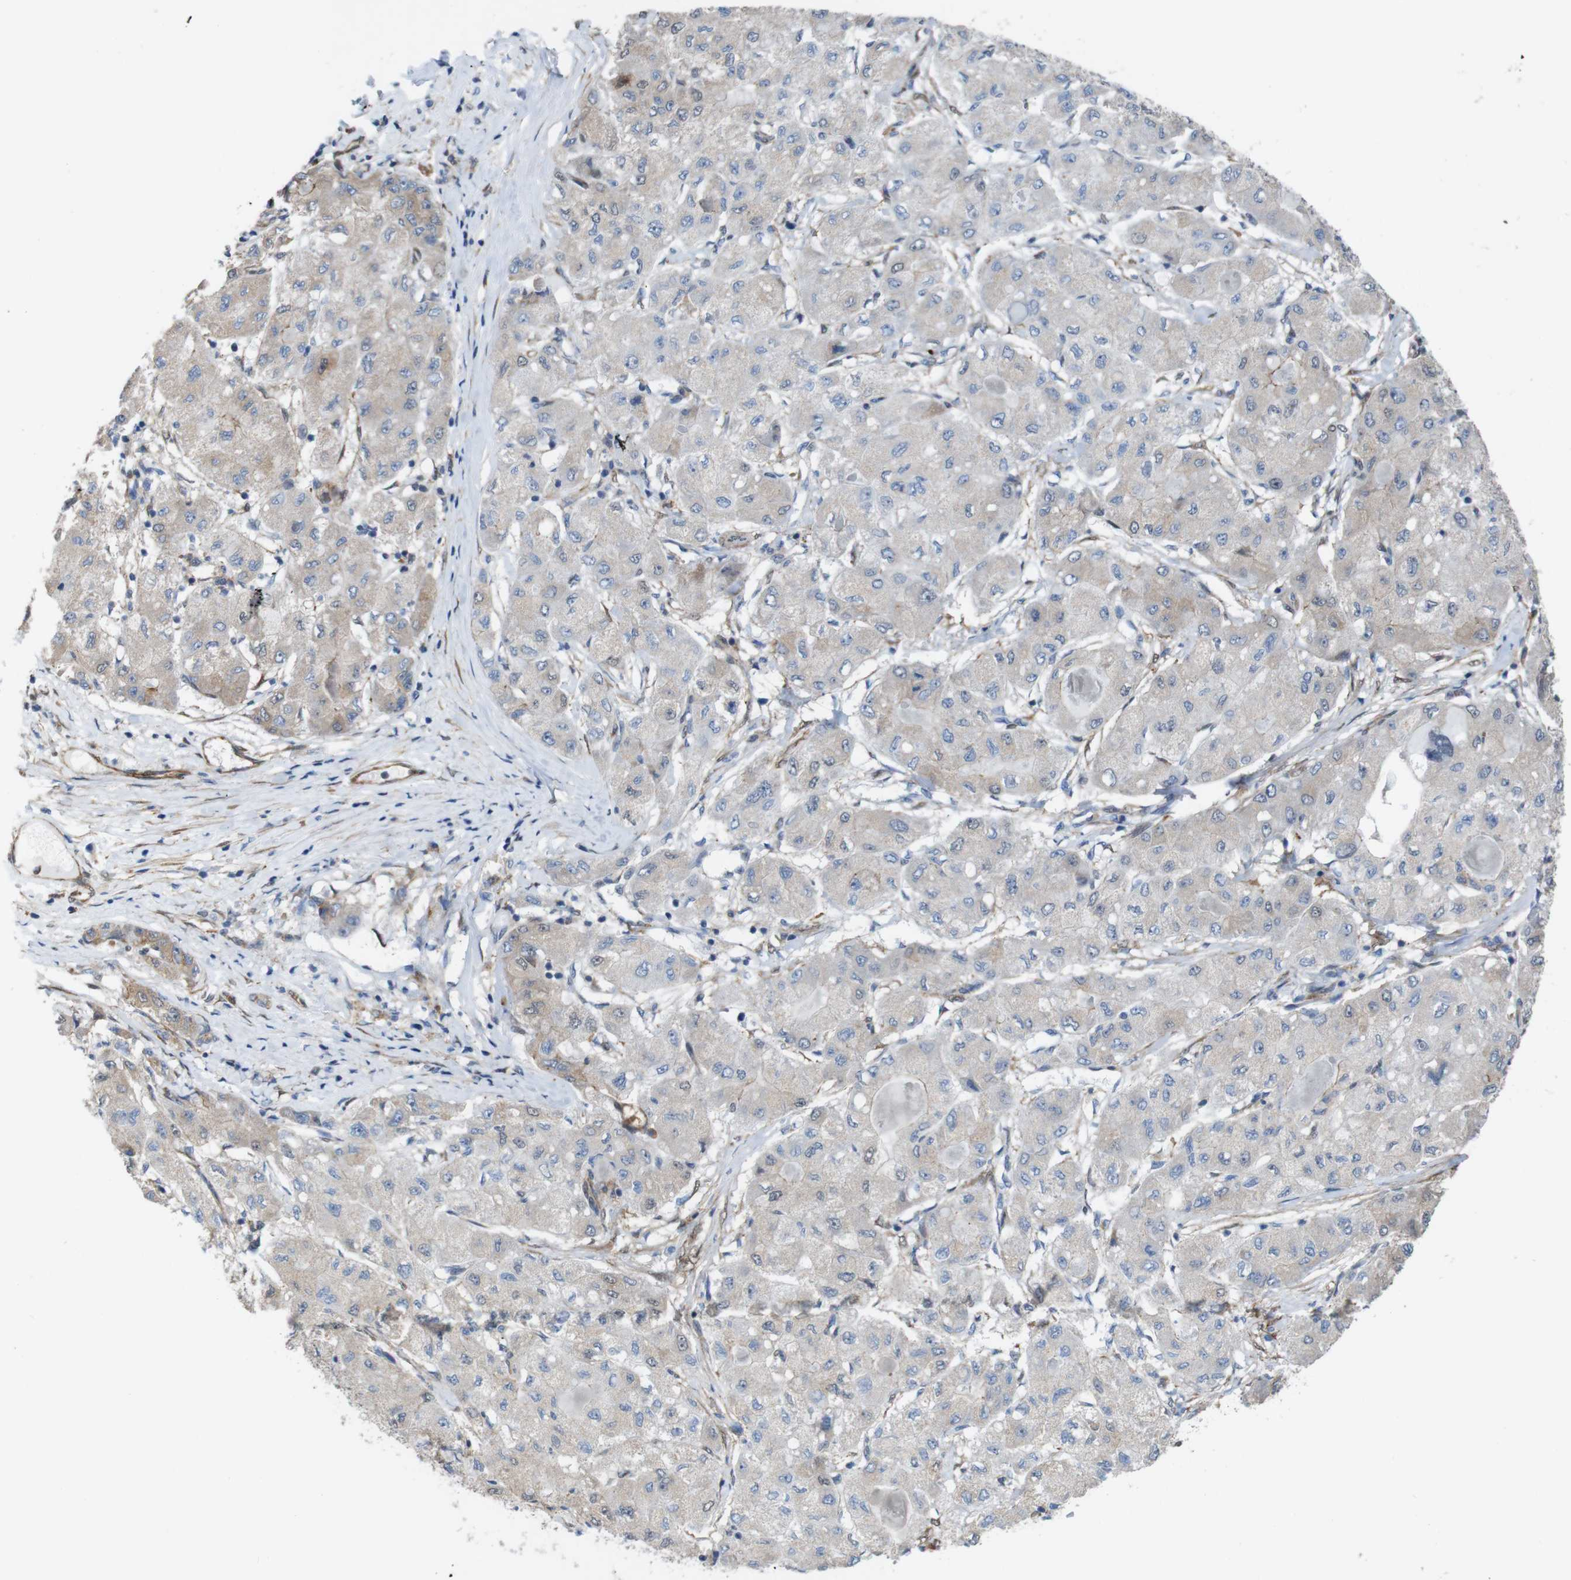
{"staining": {"intensity": "weak", "quantity": "<25%", "location": "cytoplasmic/membranous"}, "tissue": "liver cancer", "cell_type": "Tumor cells", "image_type": "cancer", "snomed": [{"axis": "morphology", "description": "Carcinoma, Hepatocellular, NOS"}, {"axis": "topography", "description": "Liver"}], "caption": "A photomicrograph of hepatocellular carcinoma (liver) stained for a protein displays no brown staining in tumor cells.", "gene": "PTGER4", "patient": {"sex": "male", "age": 80}}